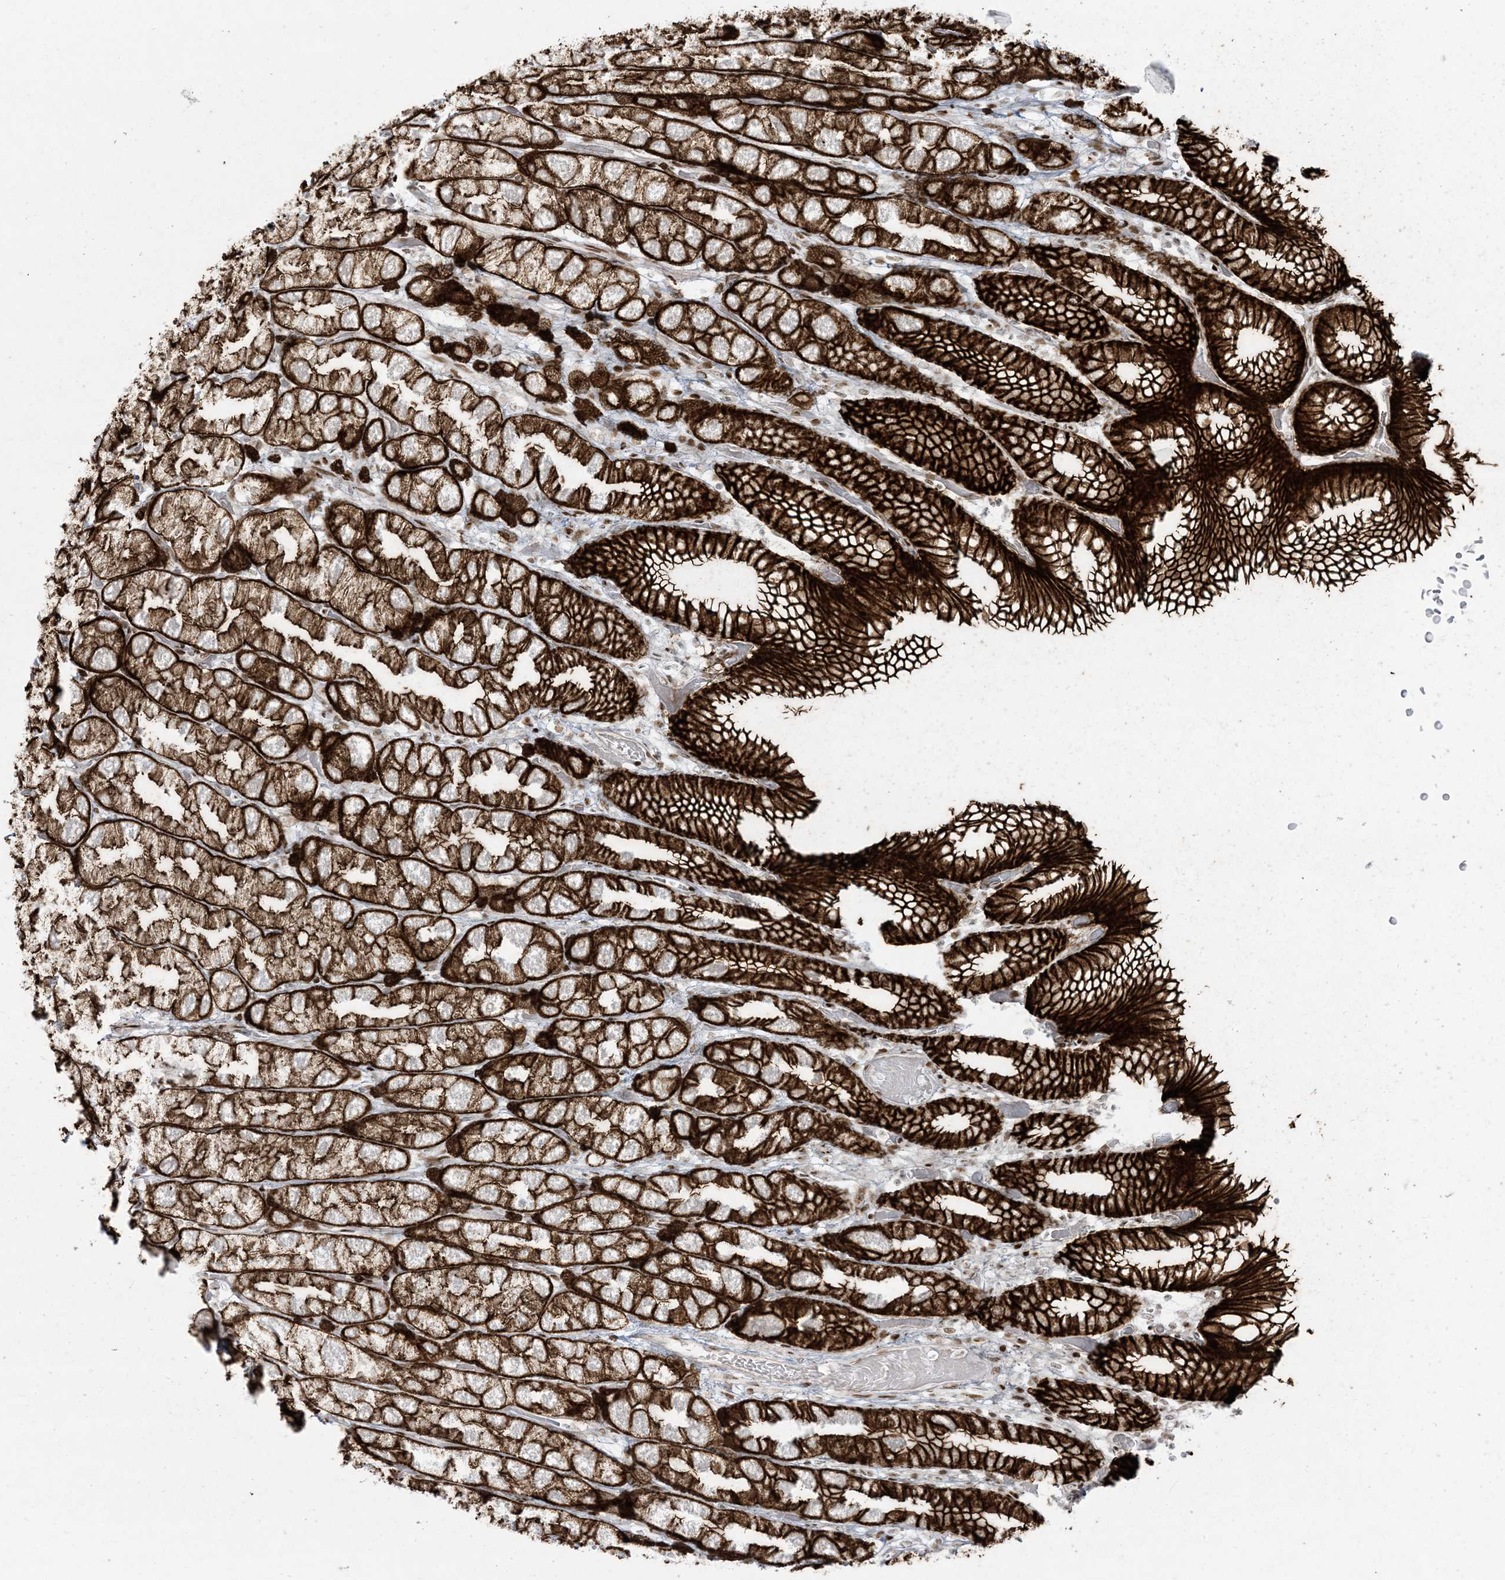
{"staining": {"intensity": "strong", "quantity": ">75%", "location": "cytoplasmic/membranous,nuclear"}, "tissue": "stomach", "cell_type": "Glandular cells", "image_type": "normal", "snomed": [{"axis": "morphology", "description": "Normal tissue, NOS"}, {"axis": "topography", "description": "Stomach, upper"}], "caption": "Immunohistochemical staining of unremarkable stomach shows strong cytoplasmic/membranous,nuclear protein expression in about >75% of glandular cells.", "gene": "RBM10", "patient": {"sex": "male", "age": 68}}